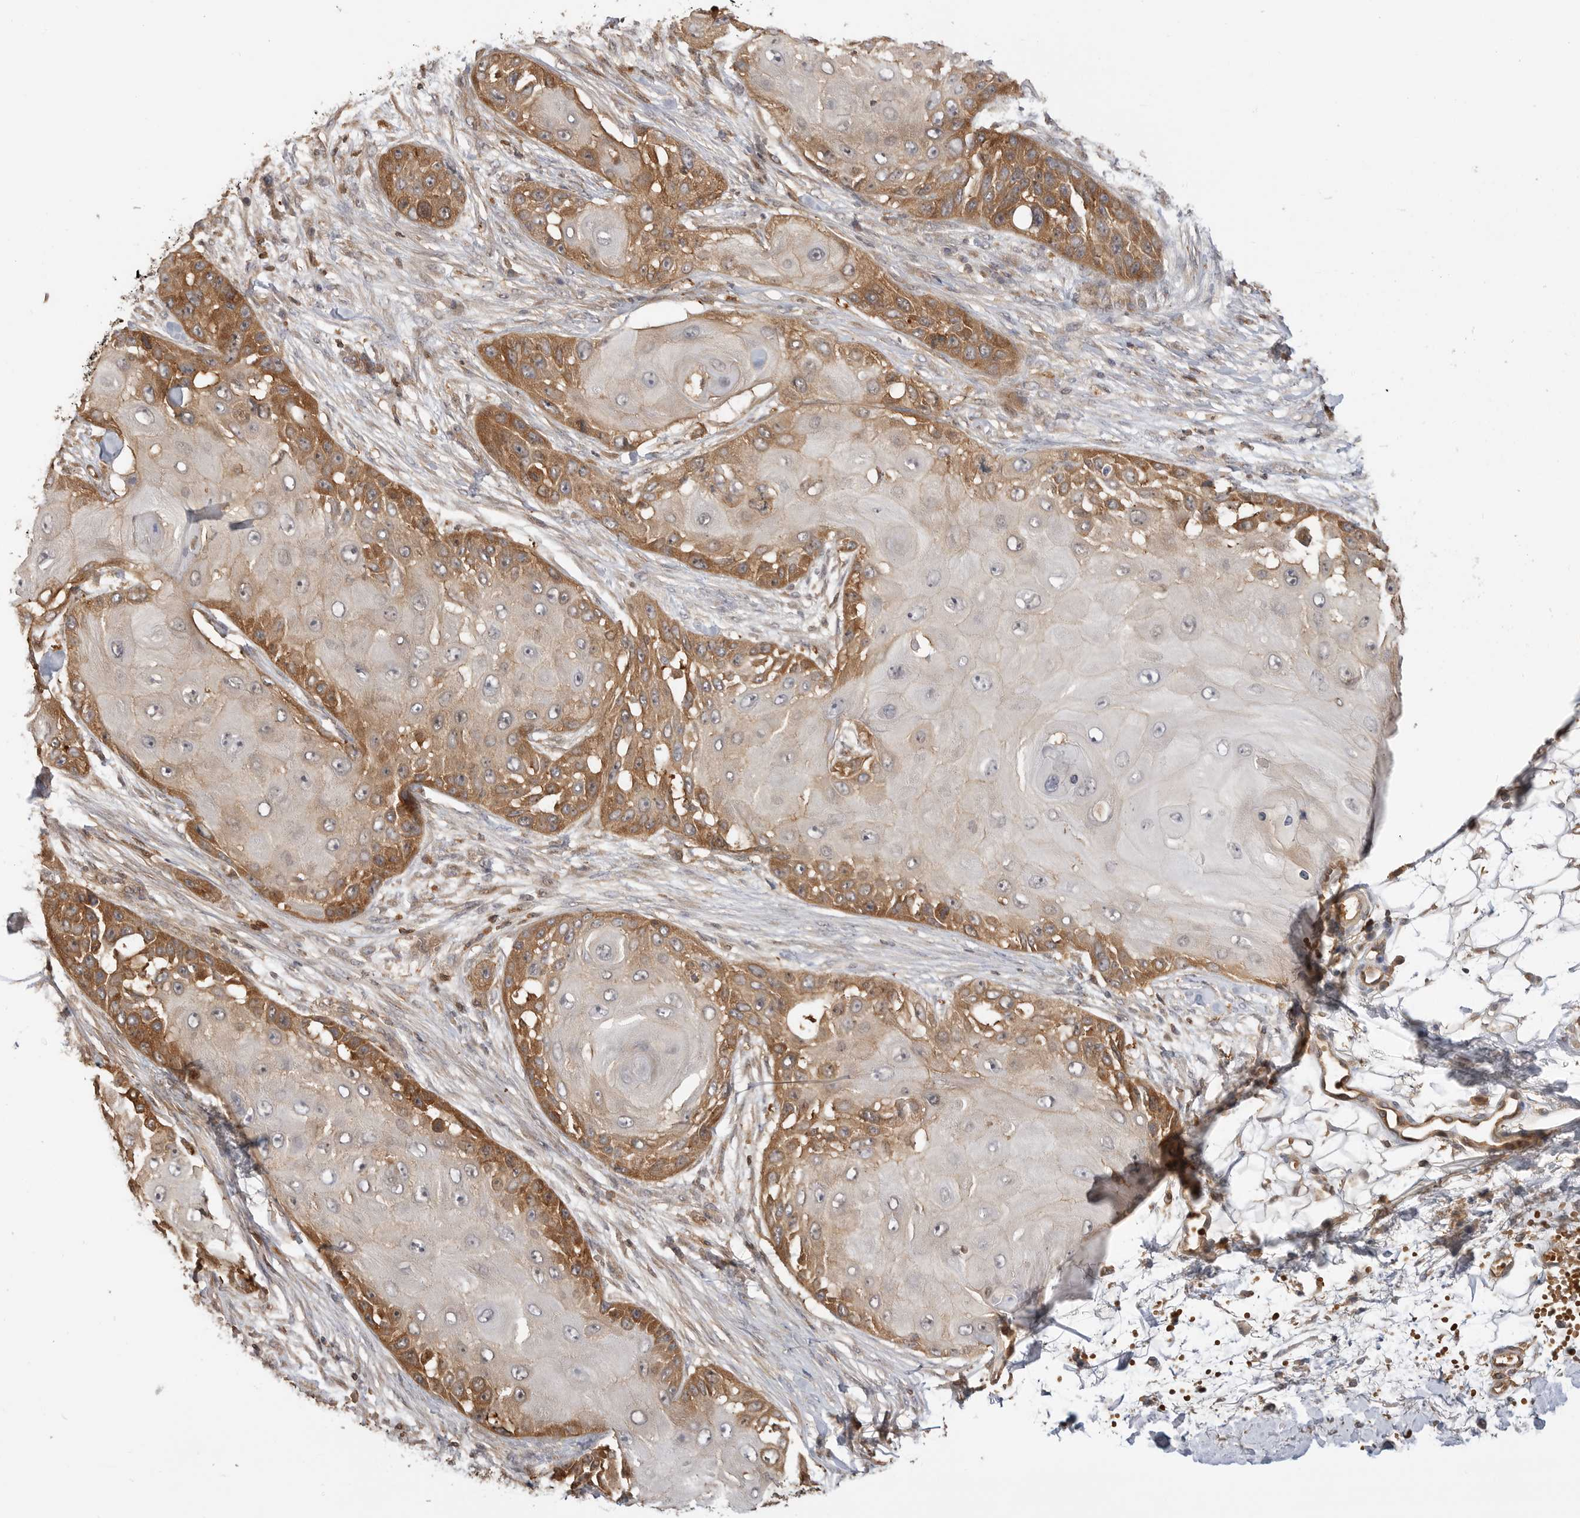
{"staining": {"intensity": "moderate", "quantity": "25%-75%", "location": "cytoplasmic/membranous"}, "tissue": "skin cancer", "cell_type": "Tumor cells", "image_type": "cancer", "snomed": [{"axis": "morphology", "description": "Squamous cell carcinoma, NOS"}, {"axis": "topography", "description": "Skin"}], "caption": "An immunohistochemistry (IHC) image of tumor tissue is shown. Protein staining in brown shows moderate cytoplasmic/membranous positivity in squamous cell carcinoma (skin) within tumor cells.", "gene": "CLDN12", "patient": {"sex": "female", "age": 44}}